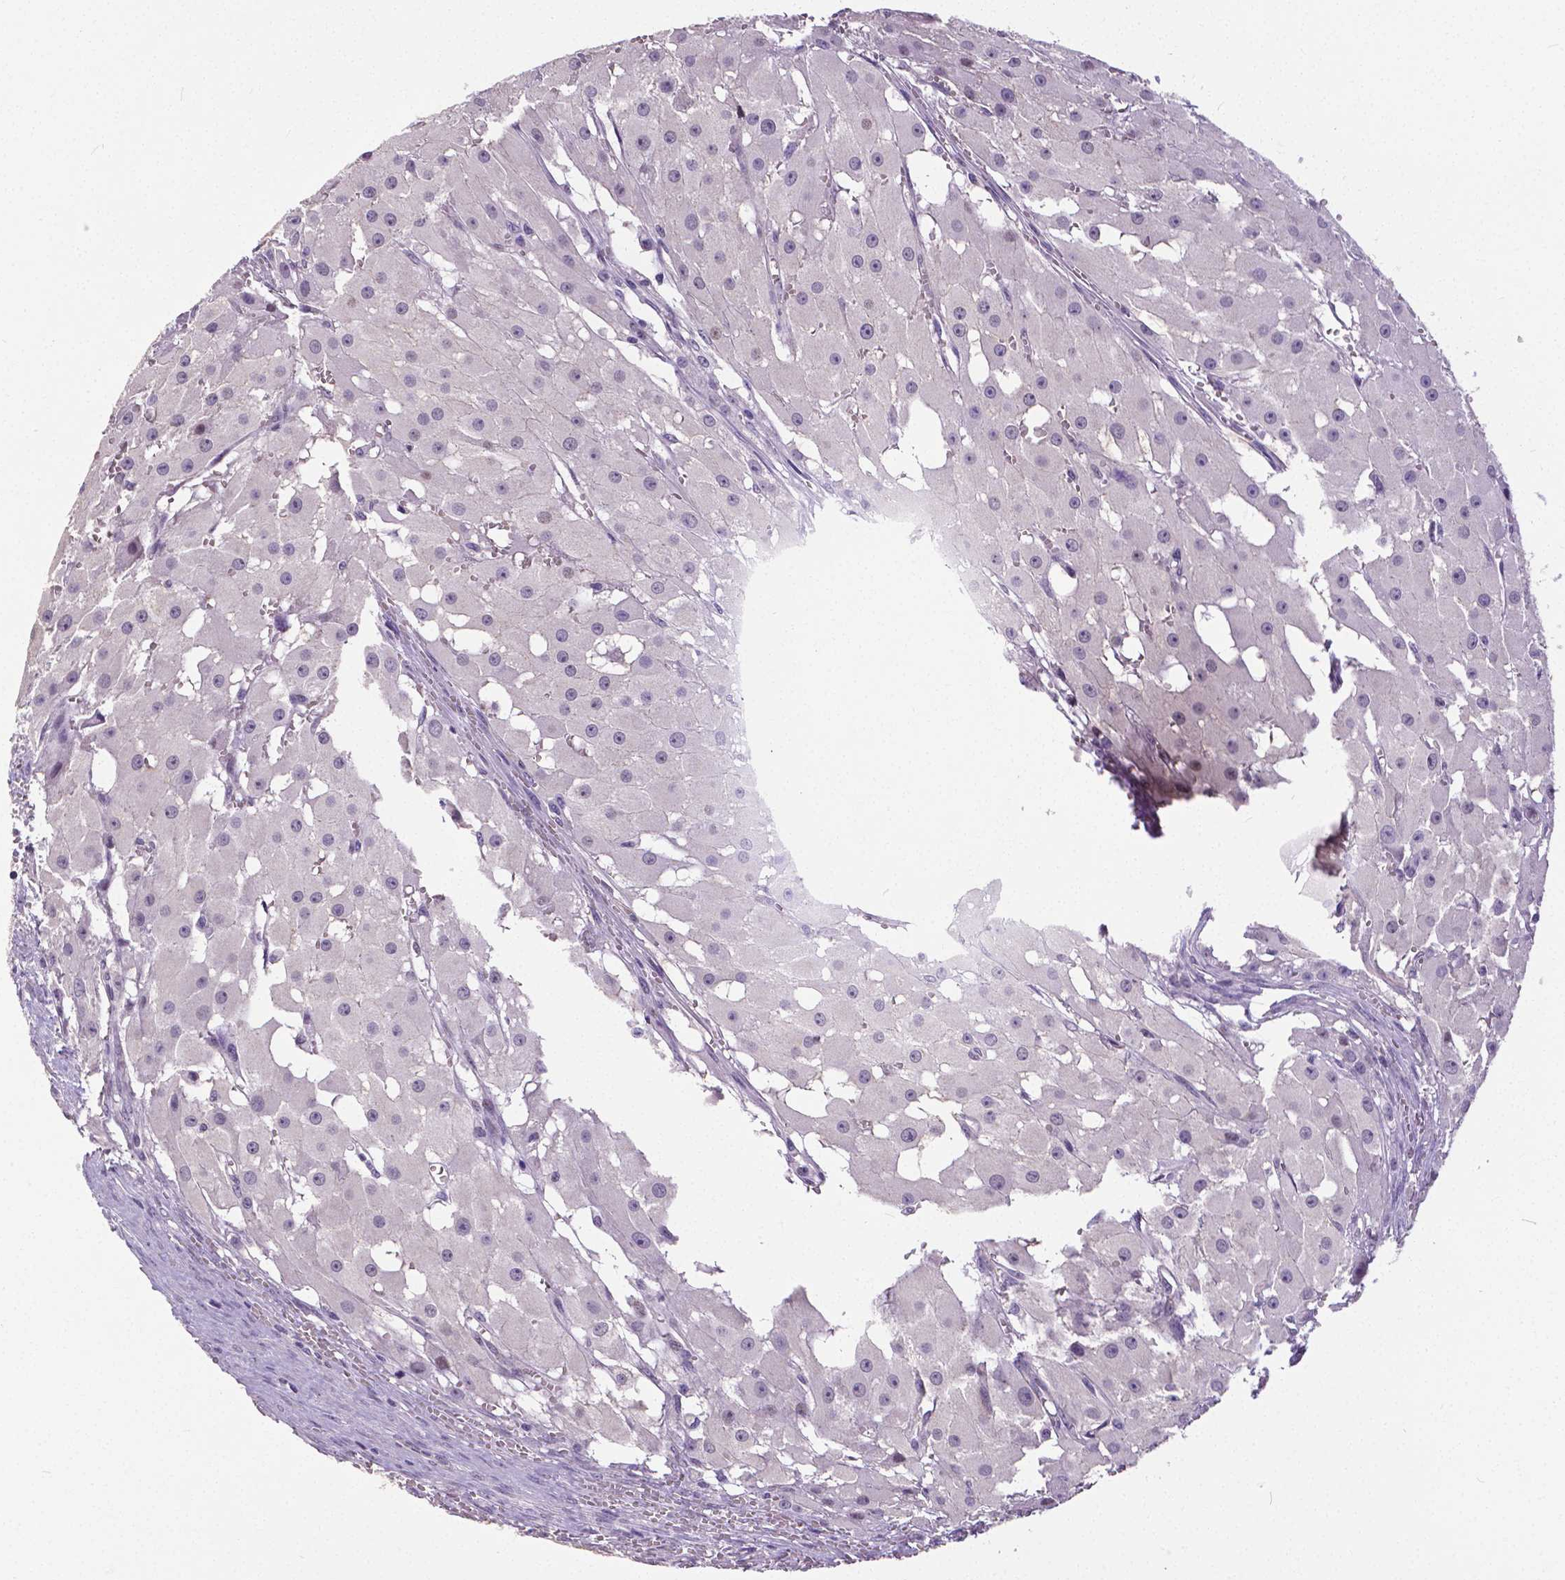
{"staining": {"intensity": "negative", "quantity": "none", "location": "none"}, "tissue": "ovary", "cell_type": "Ovarian stroma cells", "image_type": "normal", "snomed": [{"axis": "morphology", "description": "Normal tissue, NOS"}, {"axis": "topography", "description": "Ovary"}], "caption": "Immunohistochemistry of unremarkable ovary reveals no staining in ovarian stroma cells. The staining is performed using DAB (3,3'-diaminobenzidine) brown chromogen with nuclei counter-stained in using hematoxylin.", "gene": "OCLN", "patient": {"sex": "female", "age": 37}}